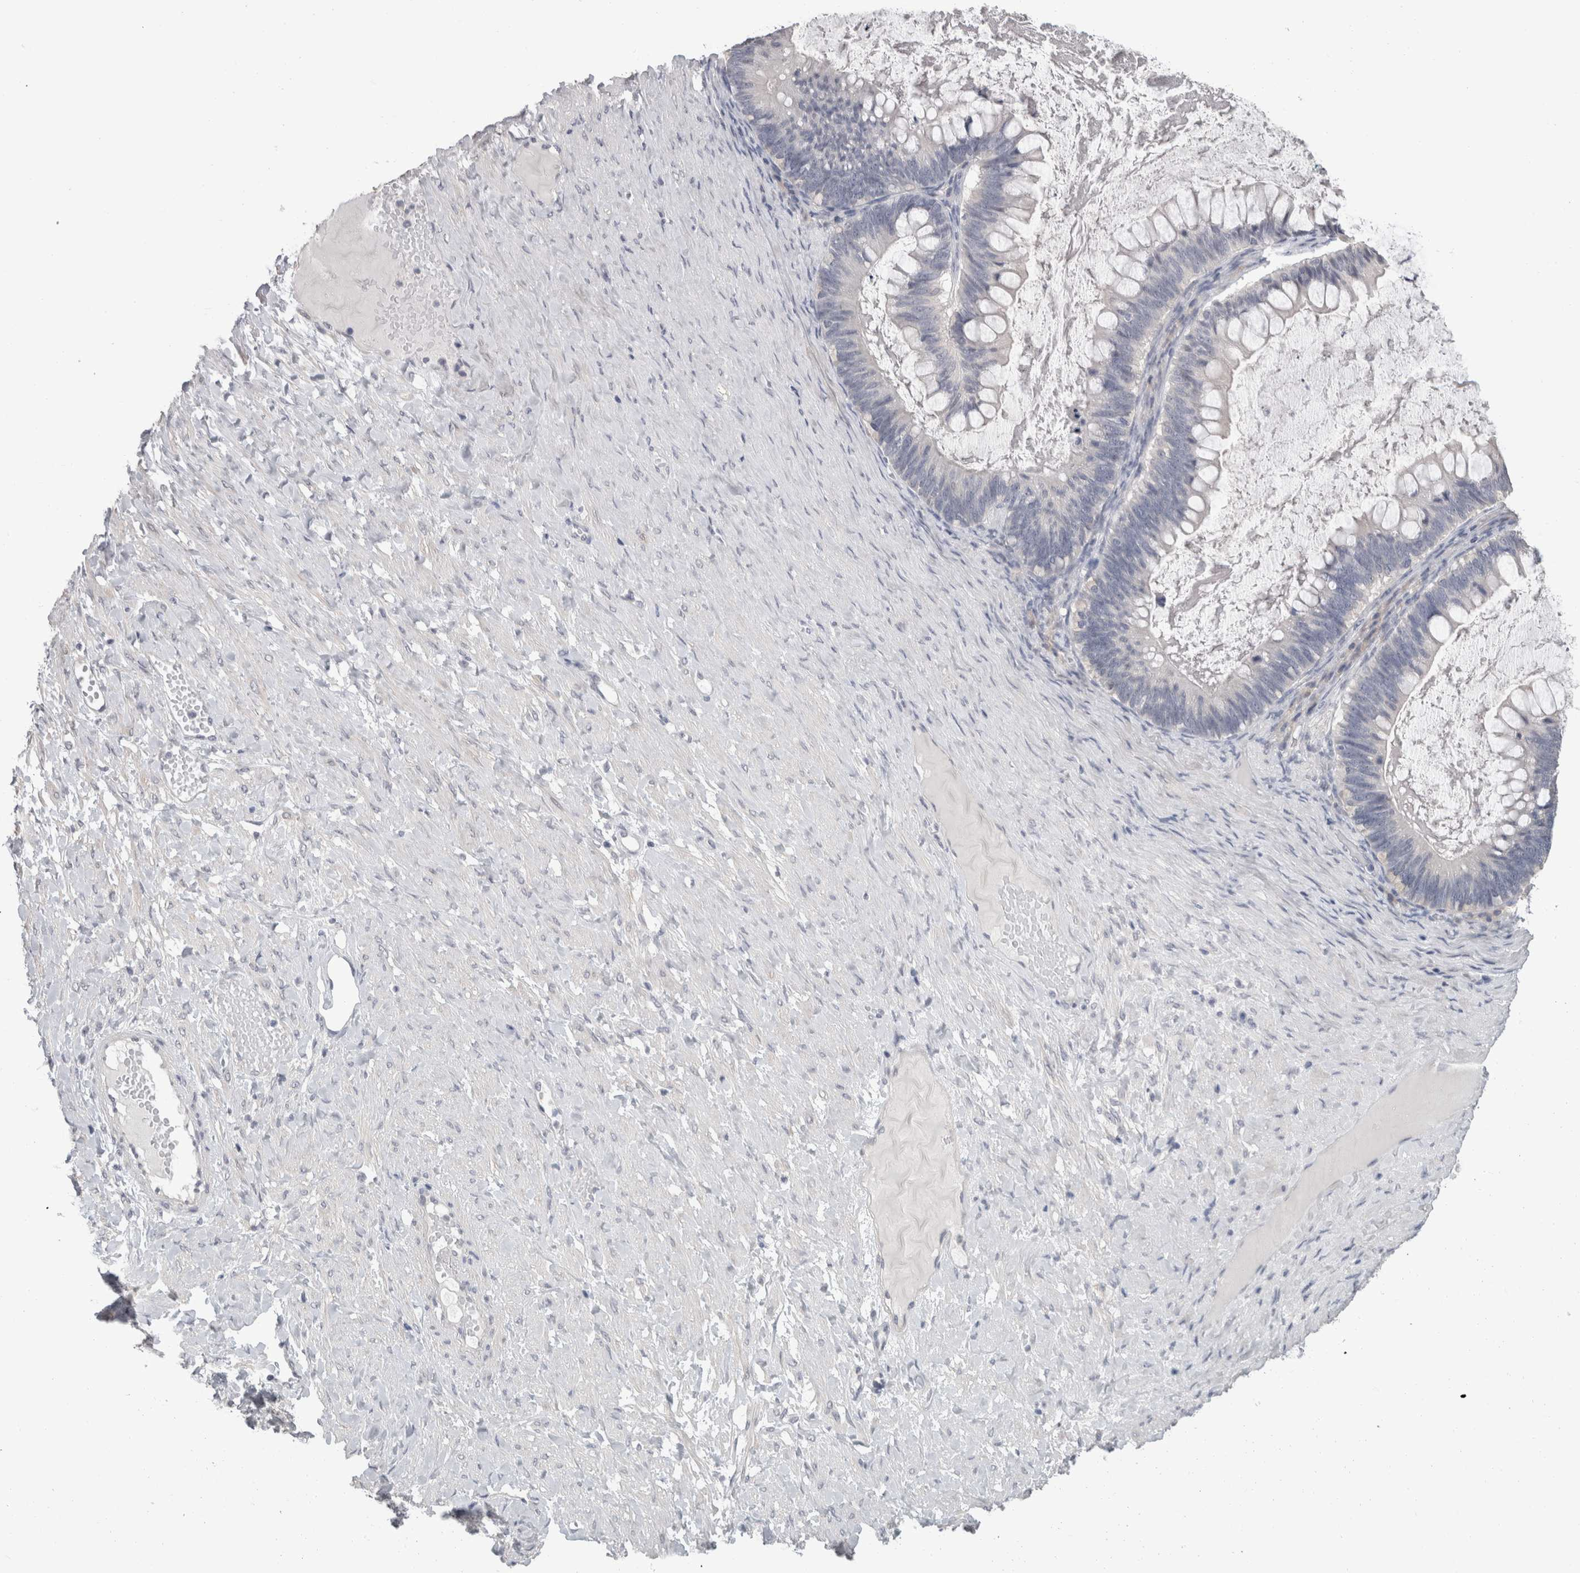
{"staining": {"intensity": "negative", "quantity": "none", "location": "none"}, "tissue": "ovarian cancer", "cell_type": "Tumor cells", "image_type": "cancer", "snomed": [{"axis": "morphology", "description": "Cystadenocarcinoma, mucinous, NOS"}, {"axis": "topography", "description": "Ovary"}], "caption": "This image is of ovarian cancer (mucinous cystadenocarcinoma) stained with immunohistochemistry to label a protein in brown with the nuclei are counter-stained blue. There is no expression in tumor cells.", "gene": "FHOD3", "patient": {"sex": "female", "age": 61}}